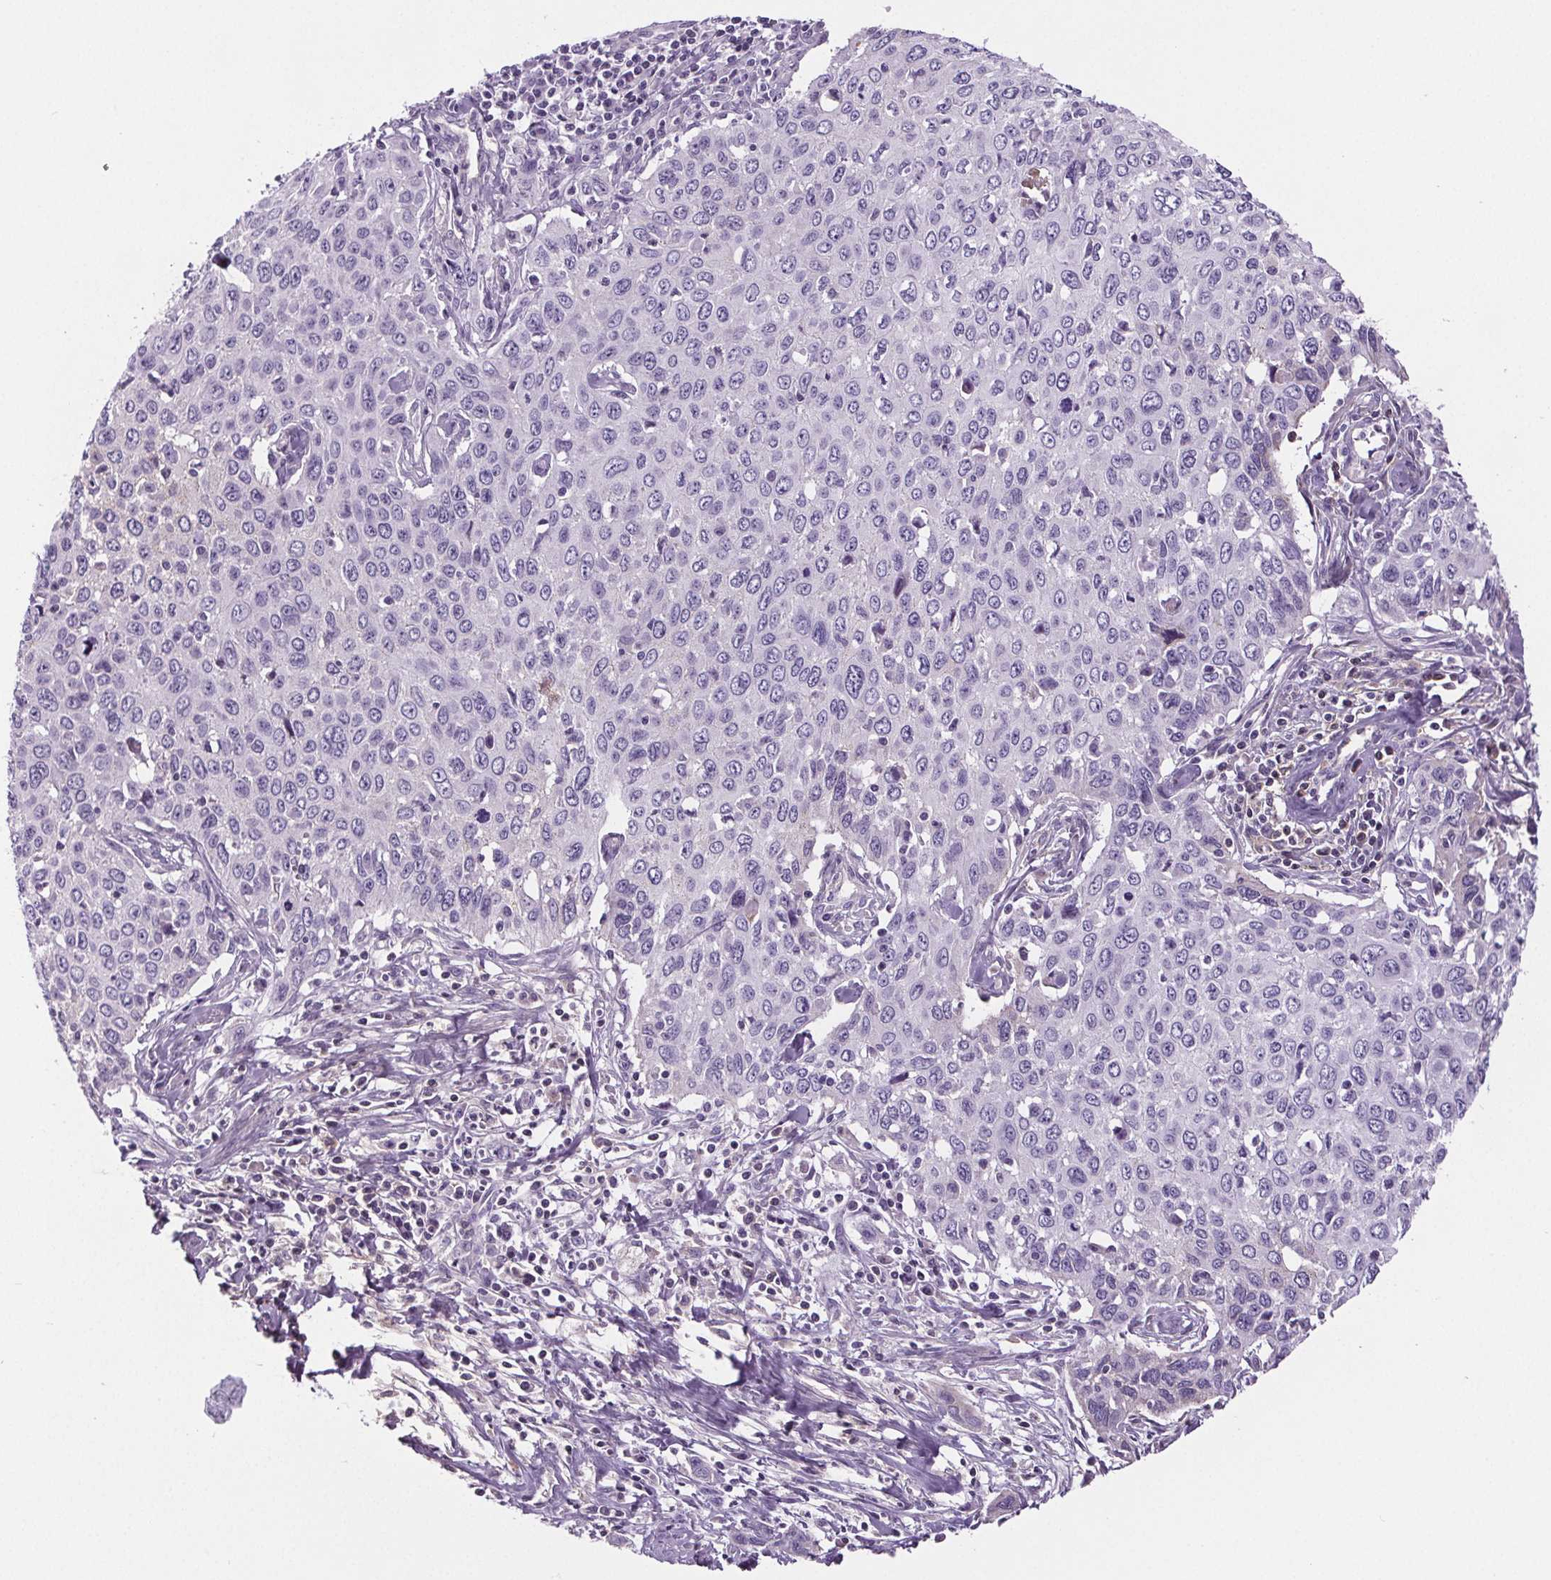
{"staining": {"intensity": "negative", "quantity": "none", "location": "none"}, "tissue": "cervical cancer", "cell_type": "Tumor cells", "image_type": "cancer", "snomed": [{"axis": "morphology", "description": "Squamous cell carcinoma, NOS"}, {"axis": "topography", "description": "Cervix"}], "caption": "This is a histopathology image of immunohistochemistry staining of cervical cancer, which shows no expression in tumor cells. (Immunohistochemistry (ihc), brightfield microscopy, high magnification).", "gene": "CD5L", "patient": {"sex": "female", "age": 38}}